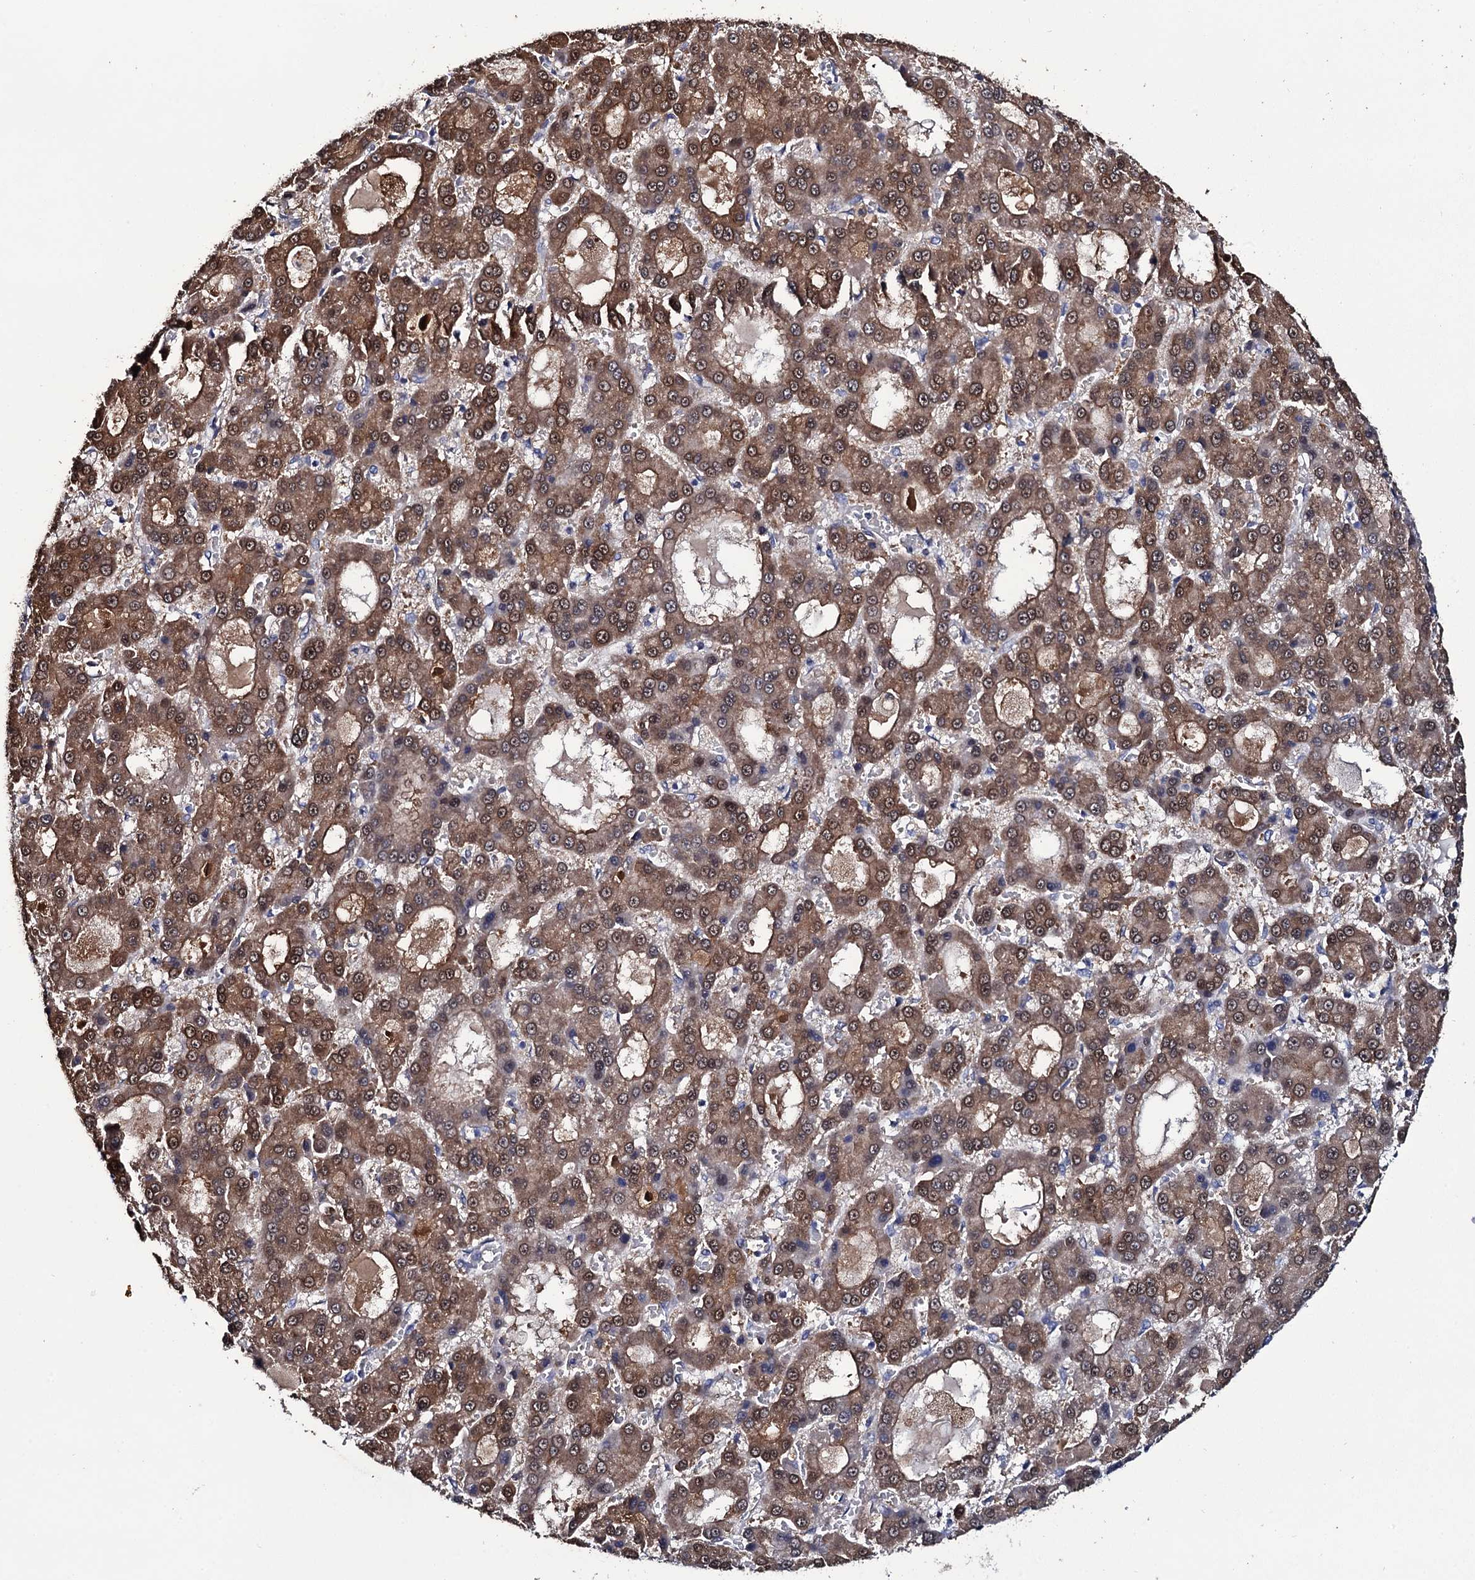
{"staining": {"intensity": "strong", "quantity": ">75%", "location": "cytoplasmic/membranous,nuclear"}, "tissue": "liver cancer", "cell_type": "Tumor cells", "image_type": "cancer", "snomed": [{"axis": "morphology", "description": "Carcinoma, Hepatocellular, NOS"}, {"axis": "topography", "description": "Liver"}], "caption": "Immunohistochemical staining of hepatocellular carcinoma (liver) reveals strong cytoplasmic/membranous and nuclear protein expression in about >75% of tumor cells.", "gene": "CRYL1", "patient": {"sex": "male", "age": 70}}